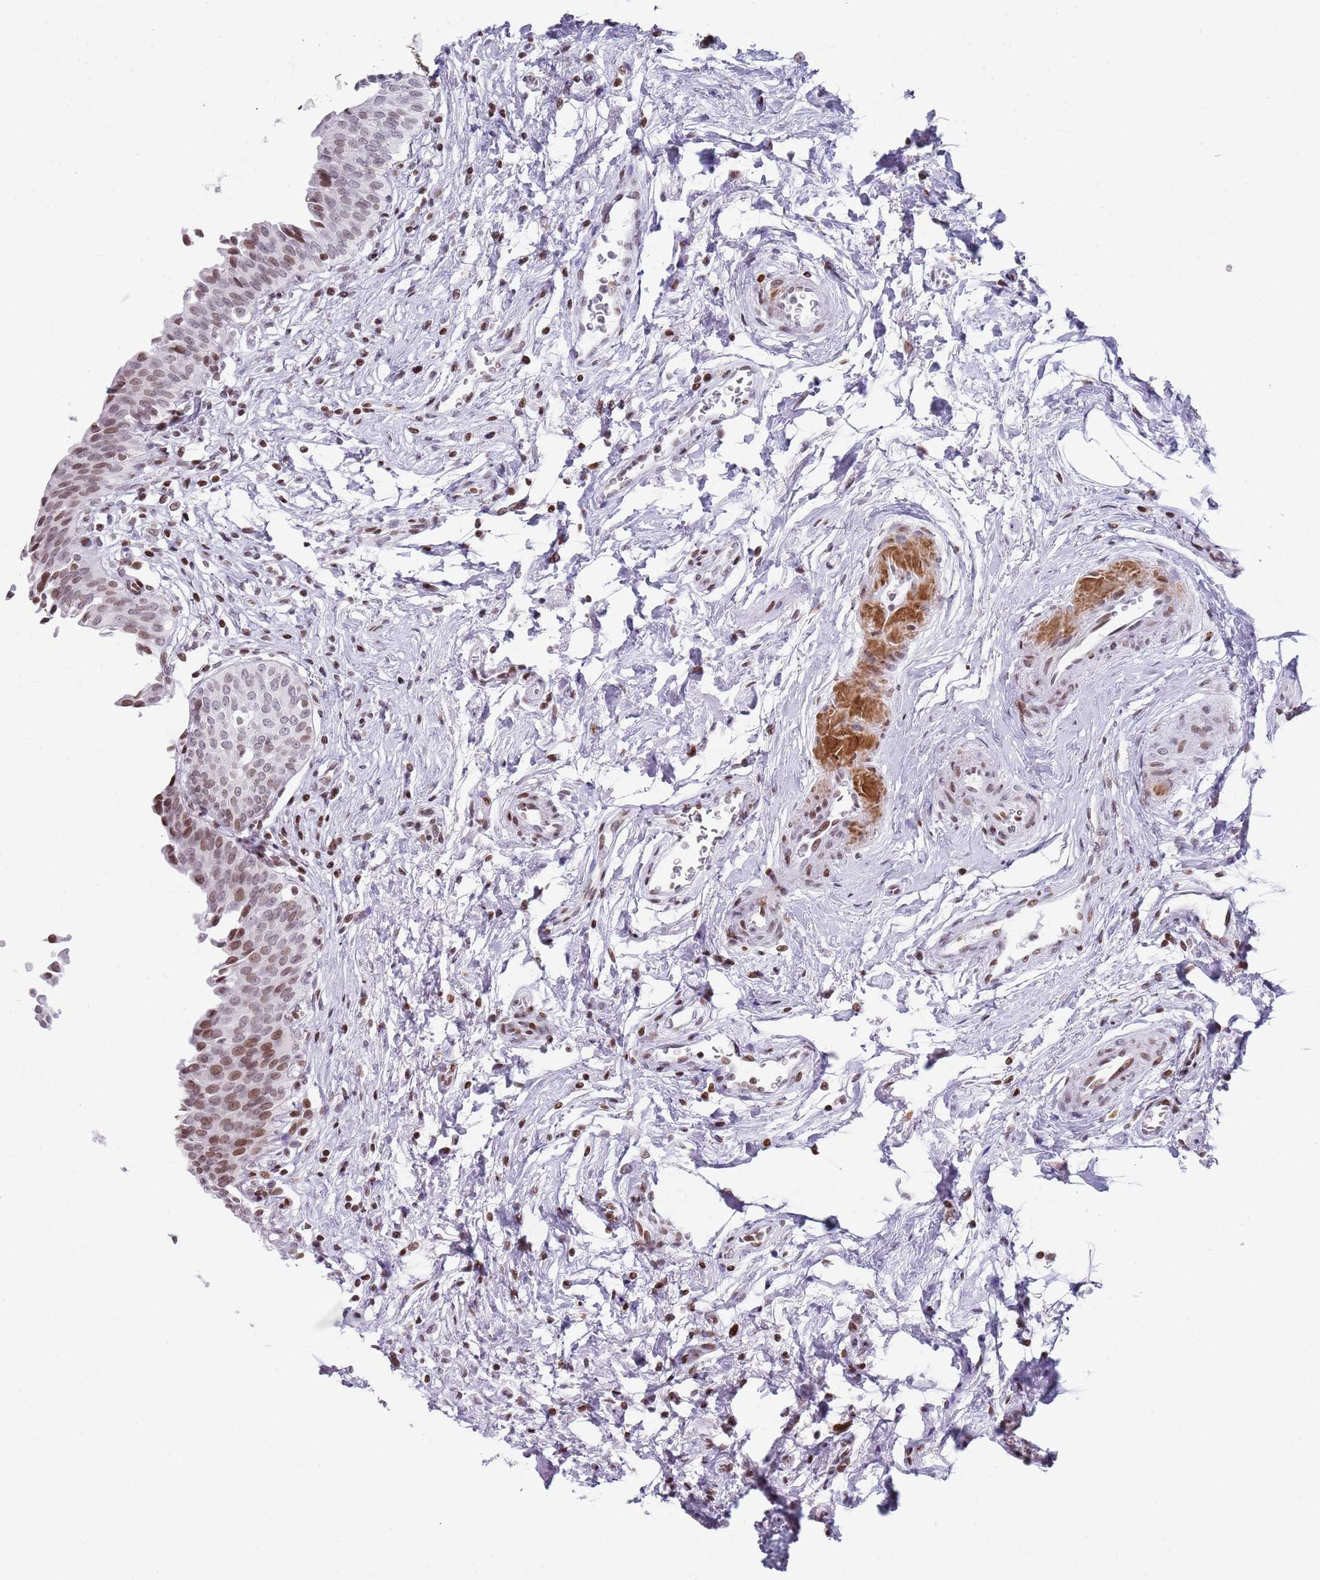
{"staining": {"intensity": "moderate", "quantity": "25%-75%", "location": "nuclear"}, "tissue": "urinary bladder", "cell_type": "Urothelial cells", "image_type": "normal", "snomed": [{"axis": "morphology", "description": "Normal tissue, NOS"}, {"axis": "topography", "description": "Urinary bladder"}], "caption": "The micrograph displays a brown stain indicating the presence of a protein in the nuclear of urothelial cells in urinary bladder.", "gene": "ENSG00000285547", "patient": {"sex": "male", "age": 83}}